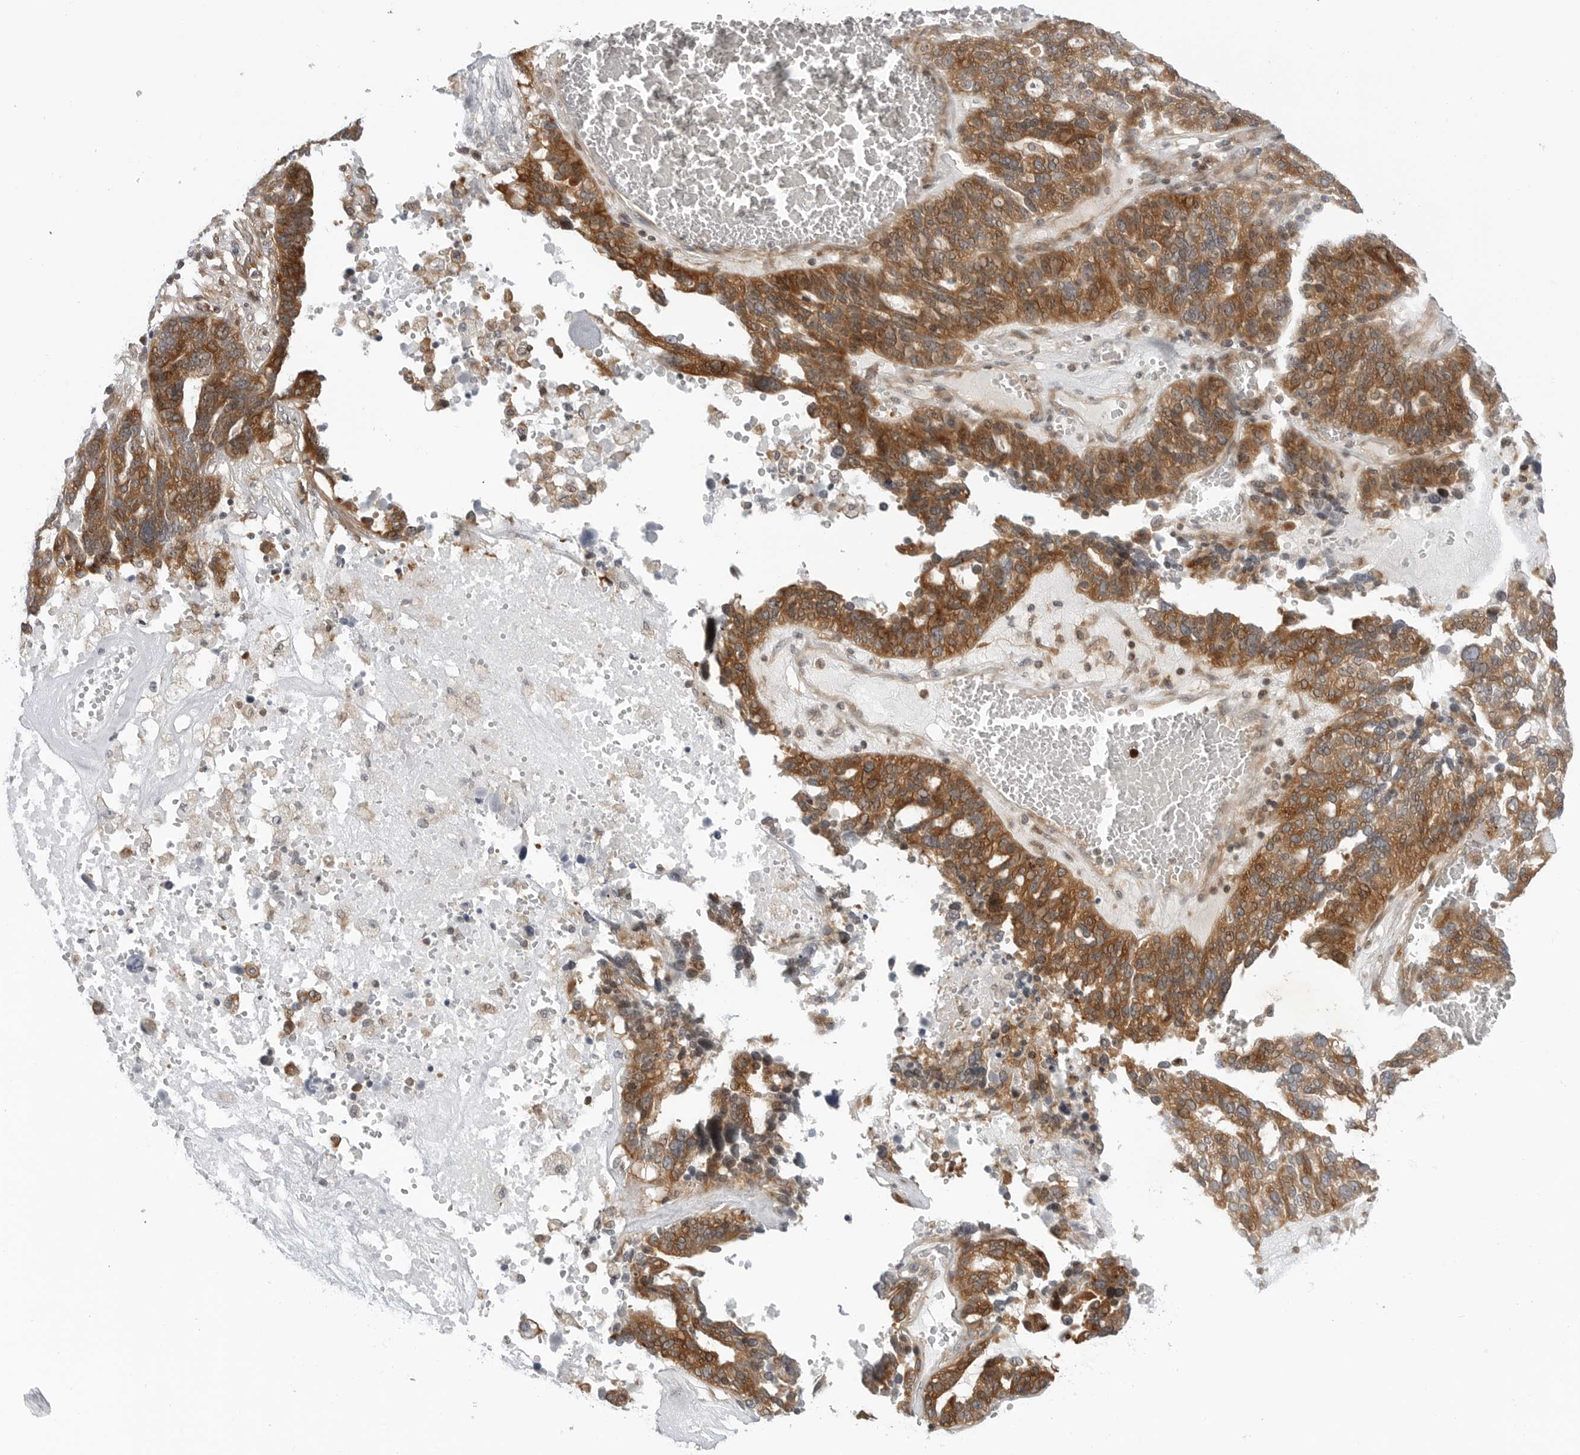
{"staining": {"intensity": "moderate", "quantity": ">75%", "location": "cytoplasmic/membranous"}, "tissue": "ovarian cancer", "cell_type": "Tumor cells", "image_type": "cancer", "snomed": [{"axis": "morphology", "description": "Cystadenocarcinoma, serous, NOS"}, {"axis": "topography", "description": "Ovary"}], "caption": "Protein staining of ovarian serous cystadenocarcinoma tissue shows moderate cytoplasmic/membranous staining in approximately >75% of tumor cells.", "gene": "STXBP3", "patient": {"sex": "female", "age": 59}}